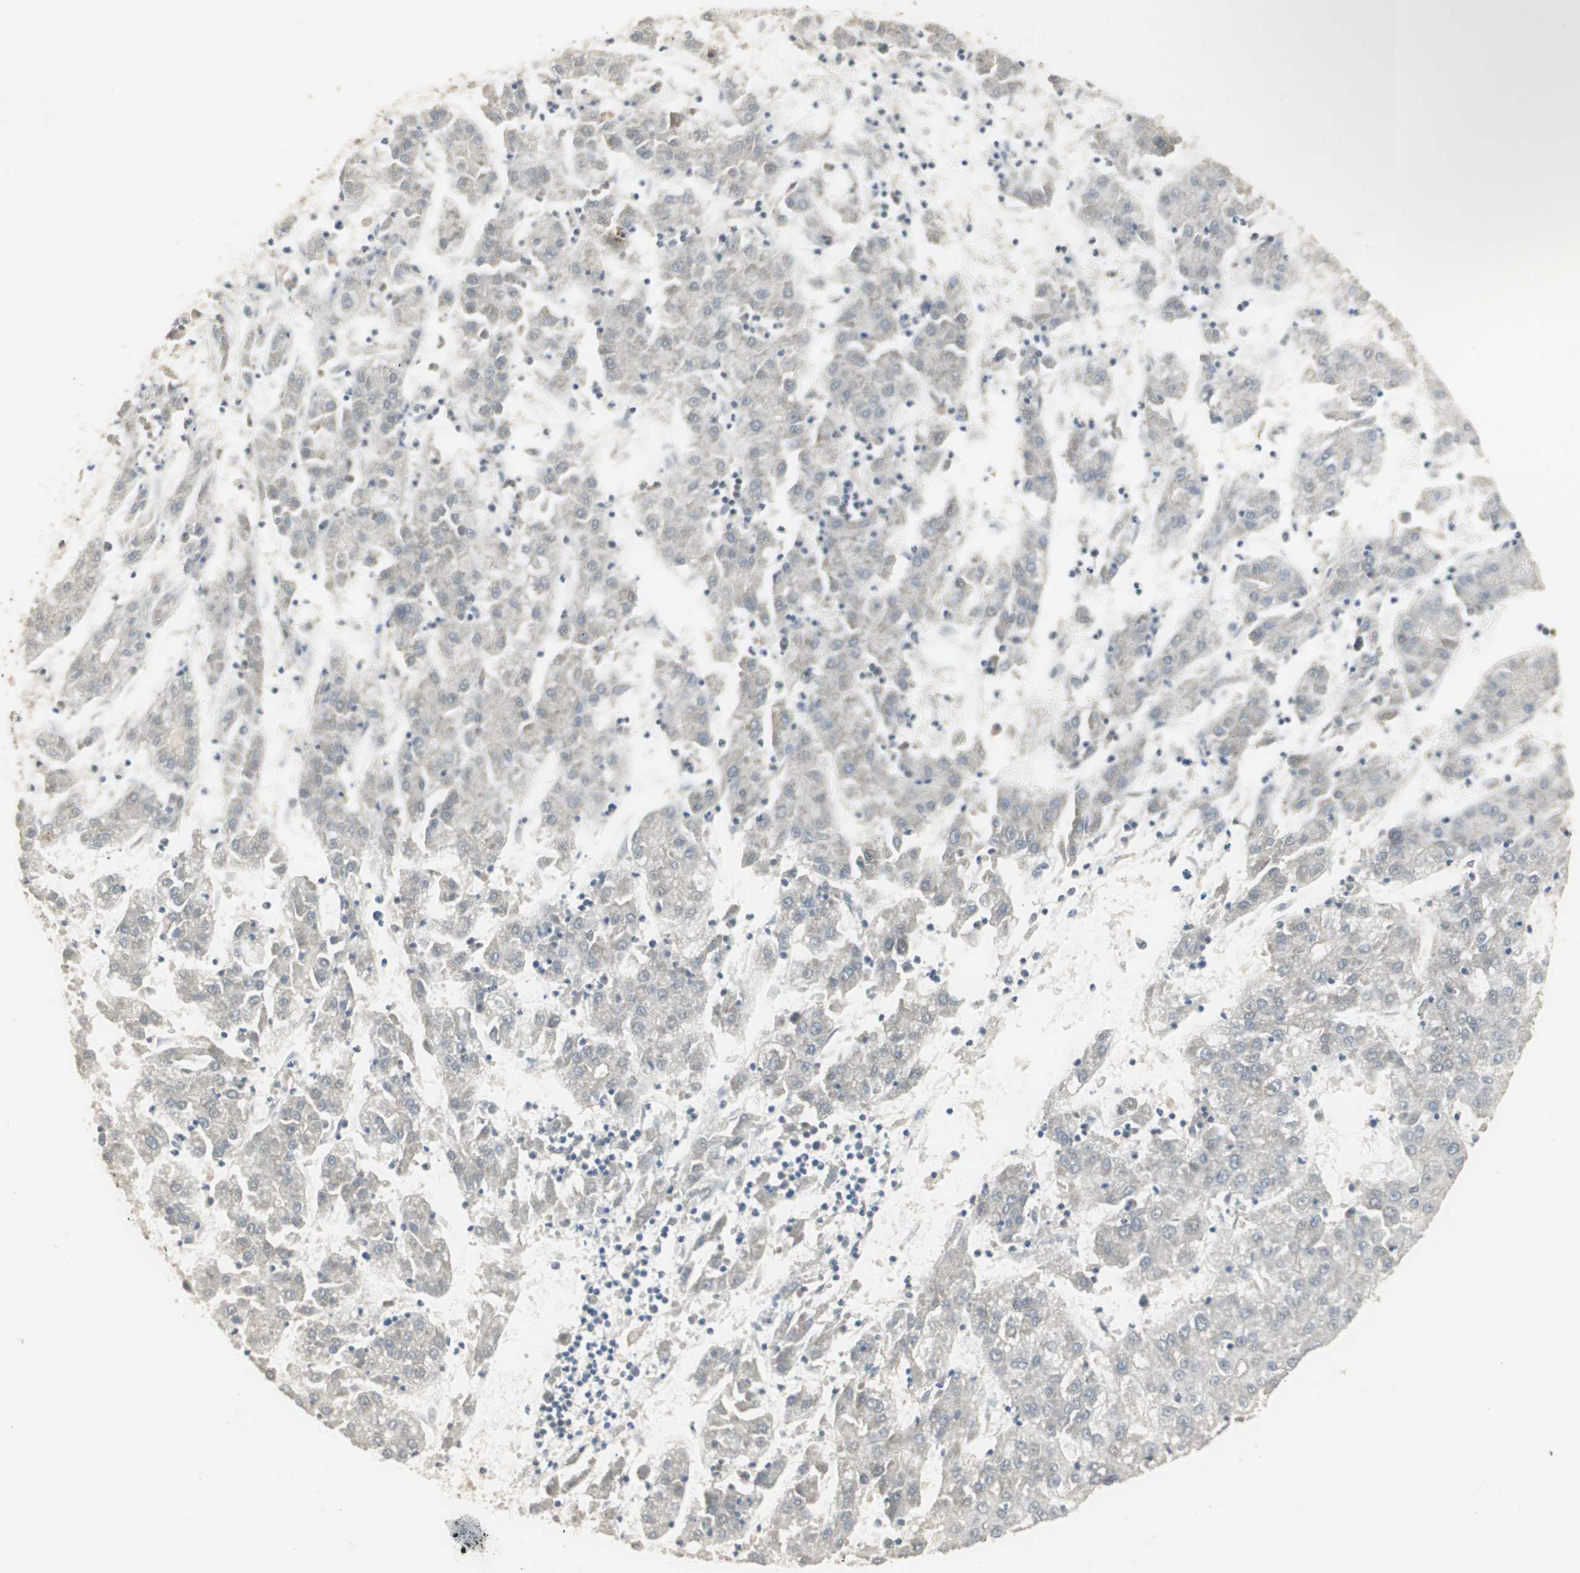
{"staining": {"intensity": "negative", "quantity": "none", "location": "none"}, "tissue": "liver cancer", "cell_type": "Tumor cells", "image_type": "cancer", "snomed": [{"axis": "morphology", "description": "Carcinoma, Hepatocellular, NOS"}, {"axis": "topography", "description": "Liver"}], "caption": "There is no significant positivity in tumor cells of liver cancer.", "gene": "RUNX2", "patient": {"sex": "male", "age": 72}}